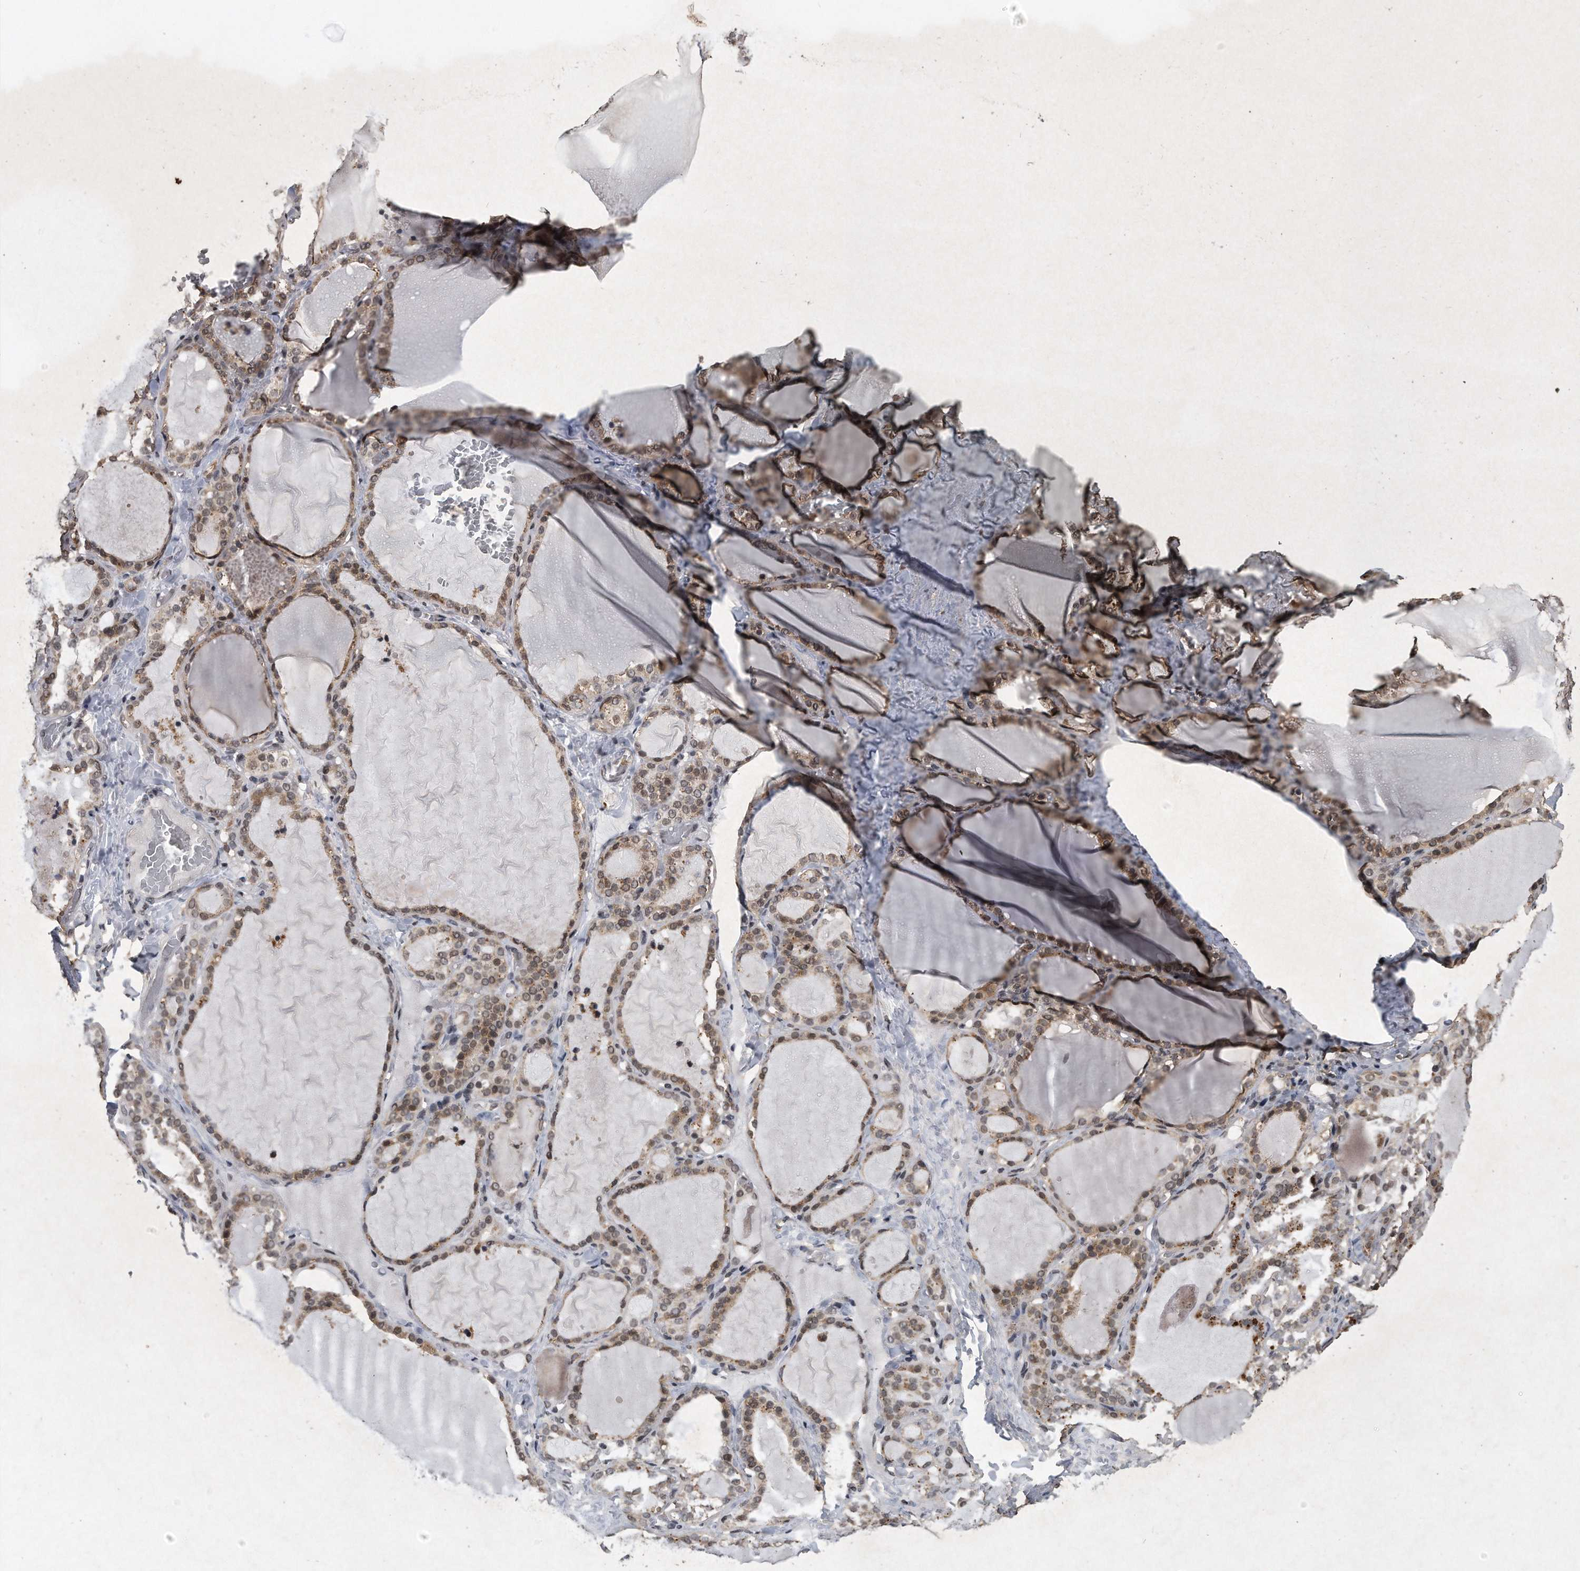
{"staining": {"intensity": "moderate", "quantity": ">75%", "location": "cytoplasmic/membranous"}, "tissue": "thyroid gland", "cell_type": "Glandular cells", "image_type": "normal", "snomed": [{"axis": "morphology", "description": "Normal tissue, NOS"}, {"axis": "topography", "description": "Thyroid gland"}], "caption": "The photomicrograph demonstrates a brown stain indicating the presence of a protein in the cytoplasmic/membranous of glandular cells in thyroid gland.", "gene": "CRYZL1", "patient": {"sex": "female", "age": 22}}